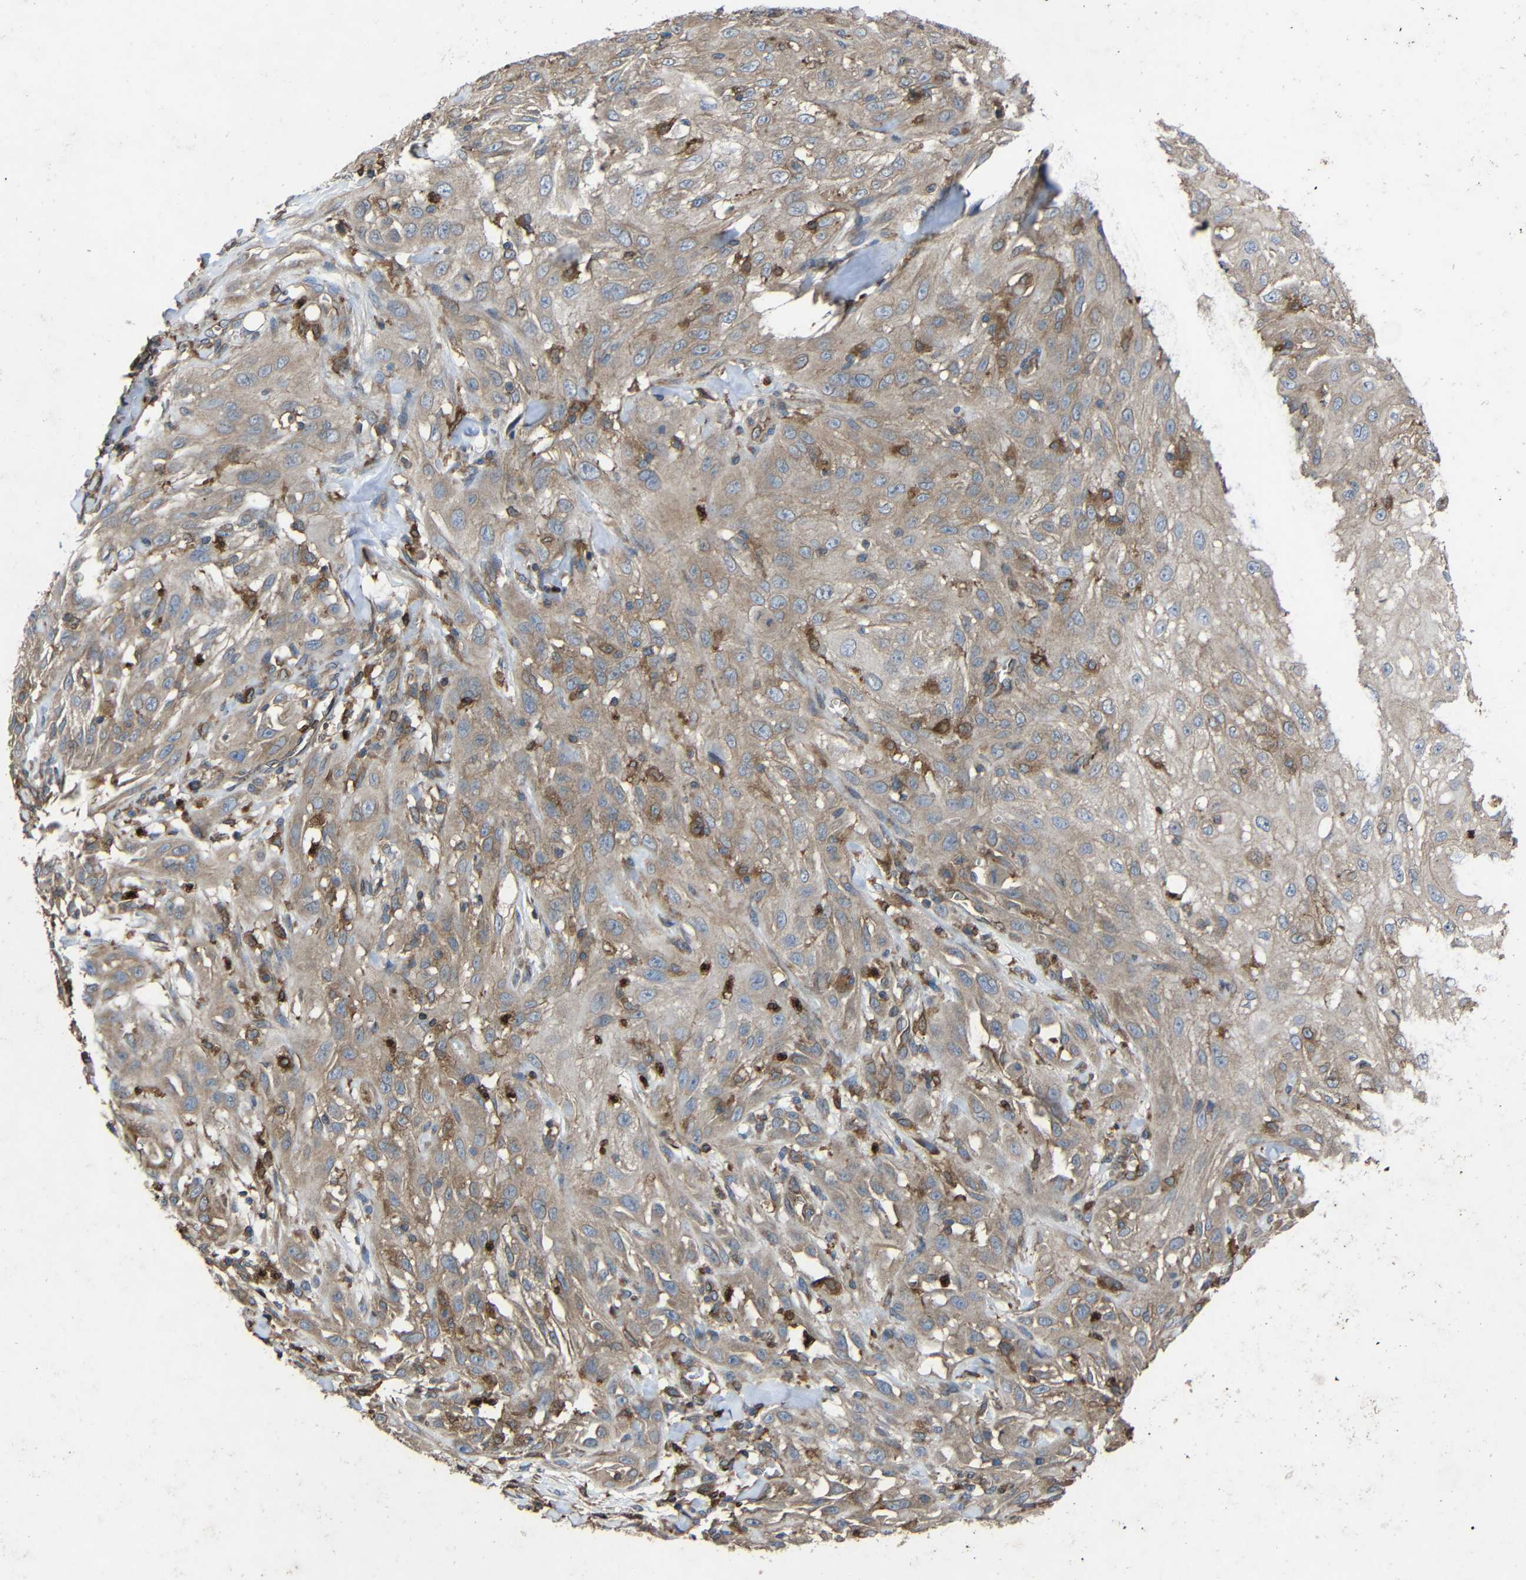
{"staining": {"intensity": "weak", "quantity": ">75%", "location": "cytoplasmic/membranous"}, "tissue": "skin cancer", "cell_type": "Tumor cells", "image_type": "cancer", "snomed": [{"axis": "morphology", "description": "Squamous cell carcinoma, NOS"}, {"axis": "topography", "description": "Skin"}], "caption": "Weak cytoplasmic/membranous staining for a protein is appreciated in about >75% of tumor cells of skin squamous cell carcinoma using IHC.", "gene": "TREM2", "patient": {"sex": "male", "age": 75}}